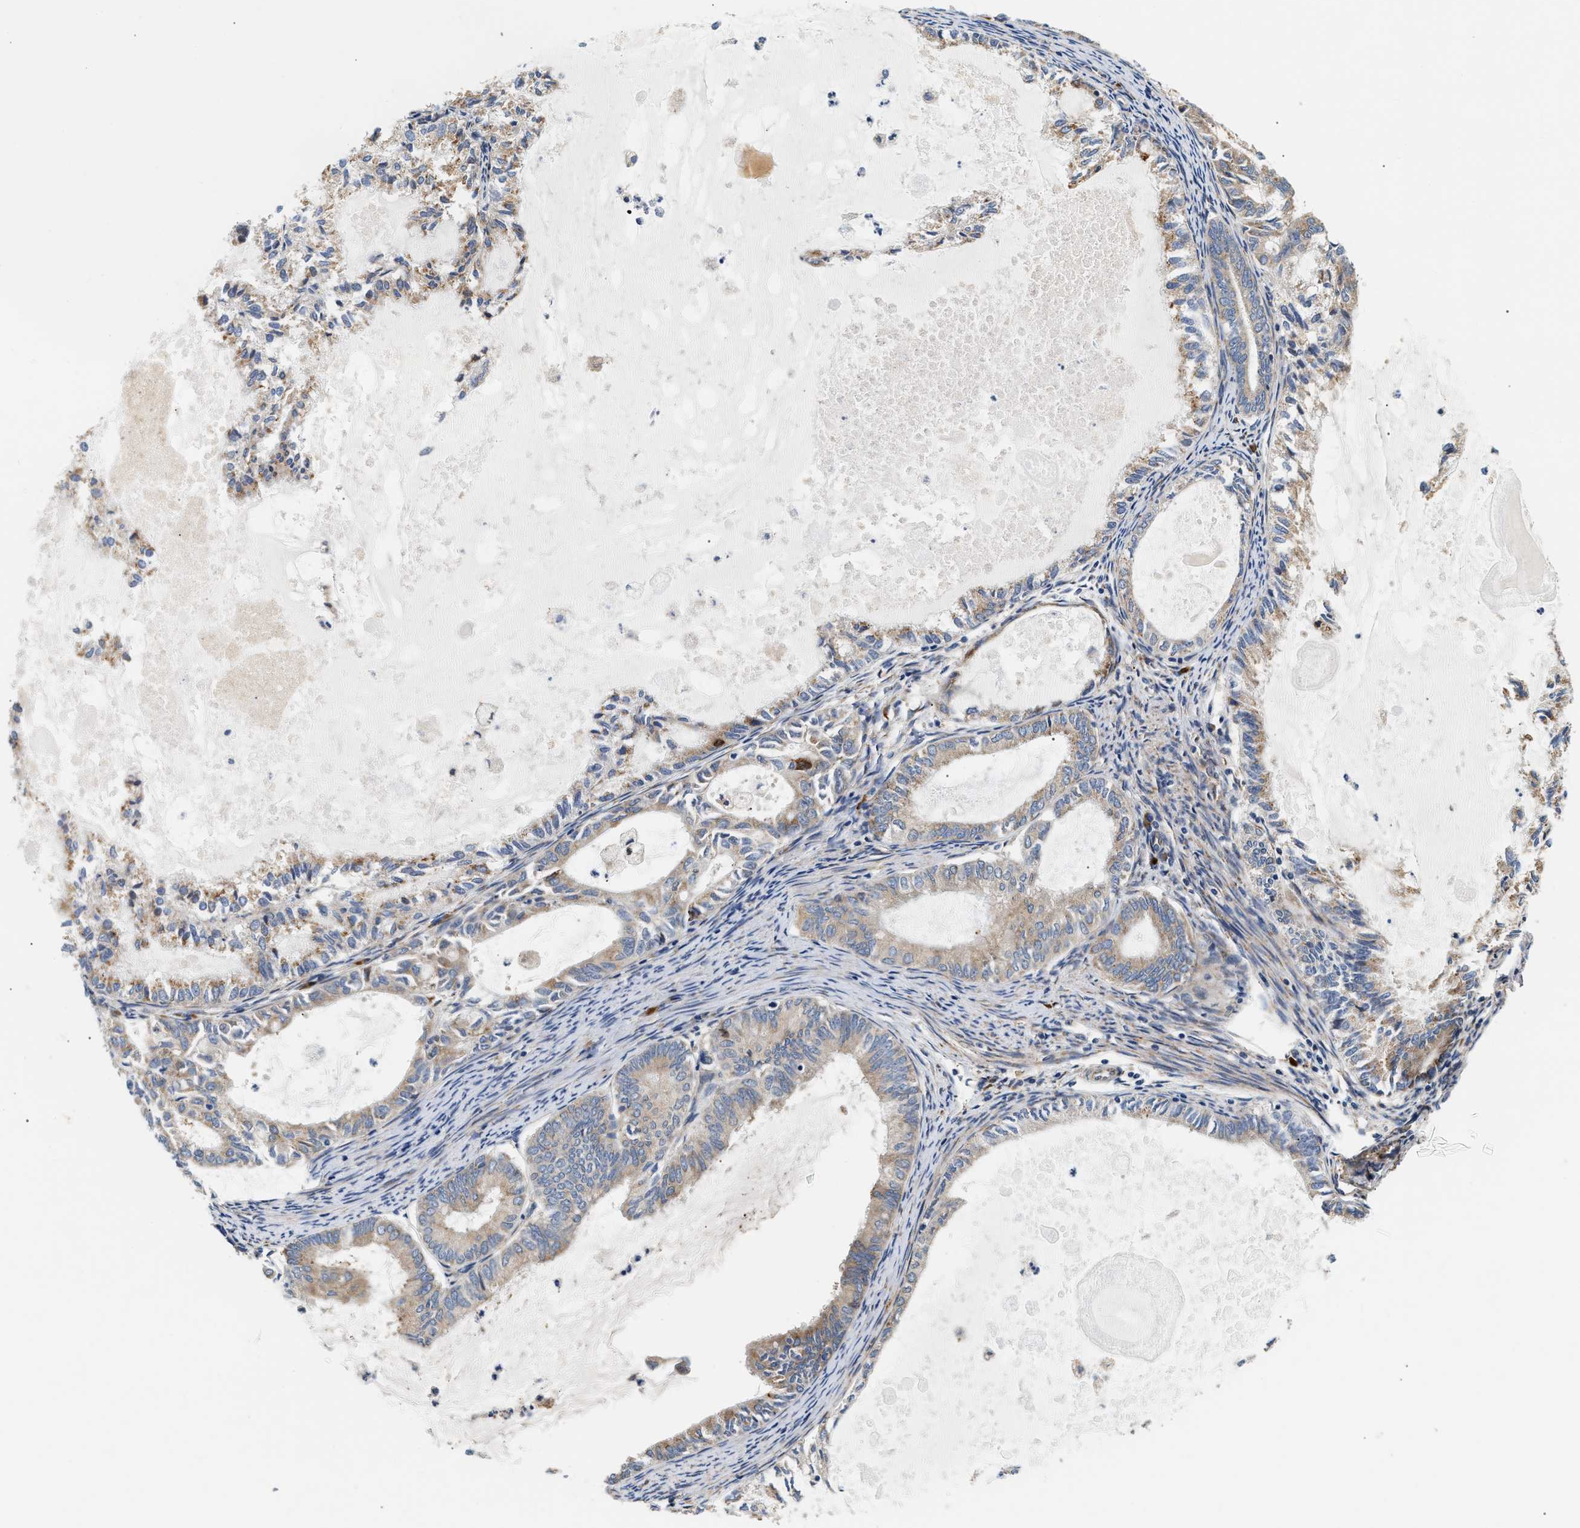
{"staining": {"intensity": "weak", "quantity": ">75%", "location": "cytoplasmic/membranous"}, "tissue": "endometrial cancer", "cell_type": "Tumor cells", "image_type": "cancer", "snomed": [{"axis": "morphology", "description": "Adenocarcinoma, NOS"}, {"axis": "topography", "description": "Endometrium"}], "caption": "Endometrial cancer was stained to show a protein in brown. There is low levels of weak cytoplasmic/membranous expression in about >75% of tumor cells.", "gene": "IFT74", "patient": {"sex": "female", "age": 86}}